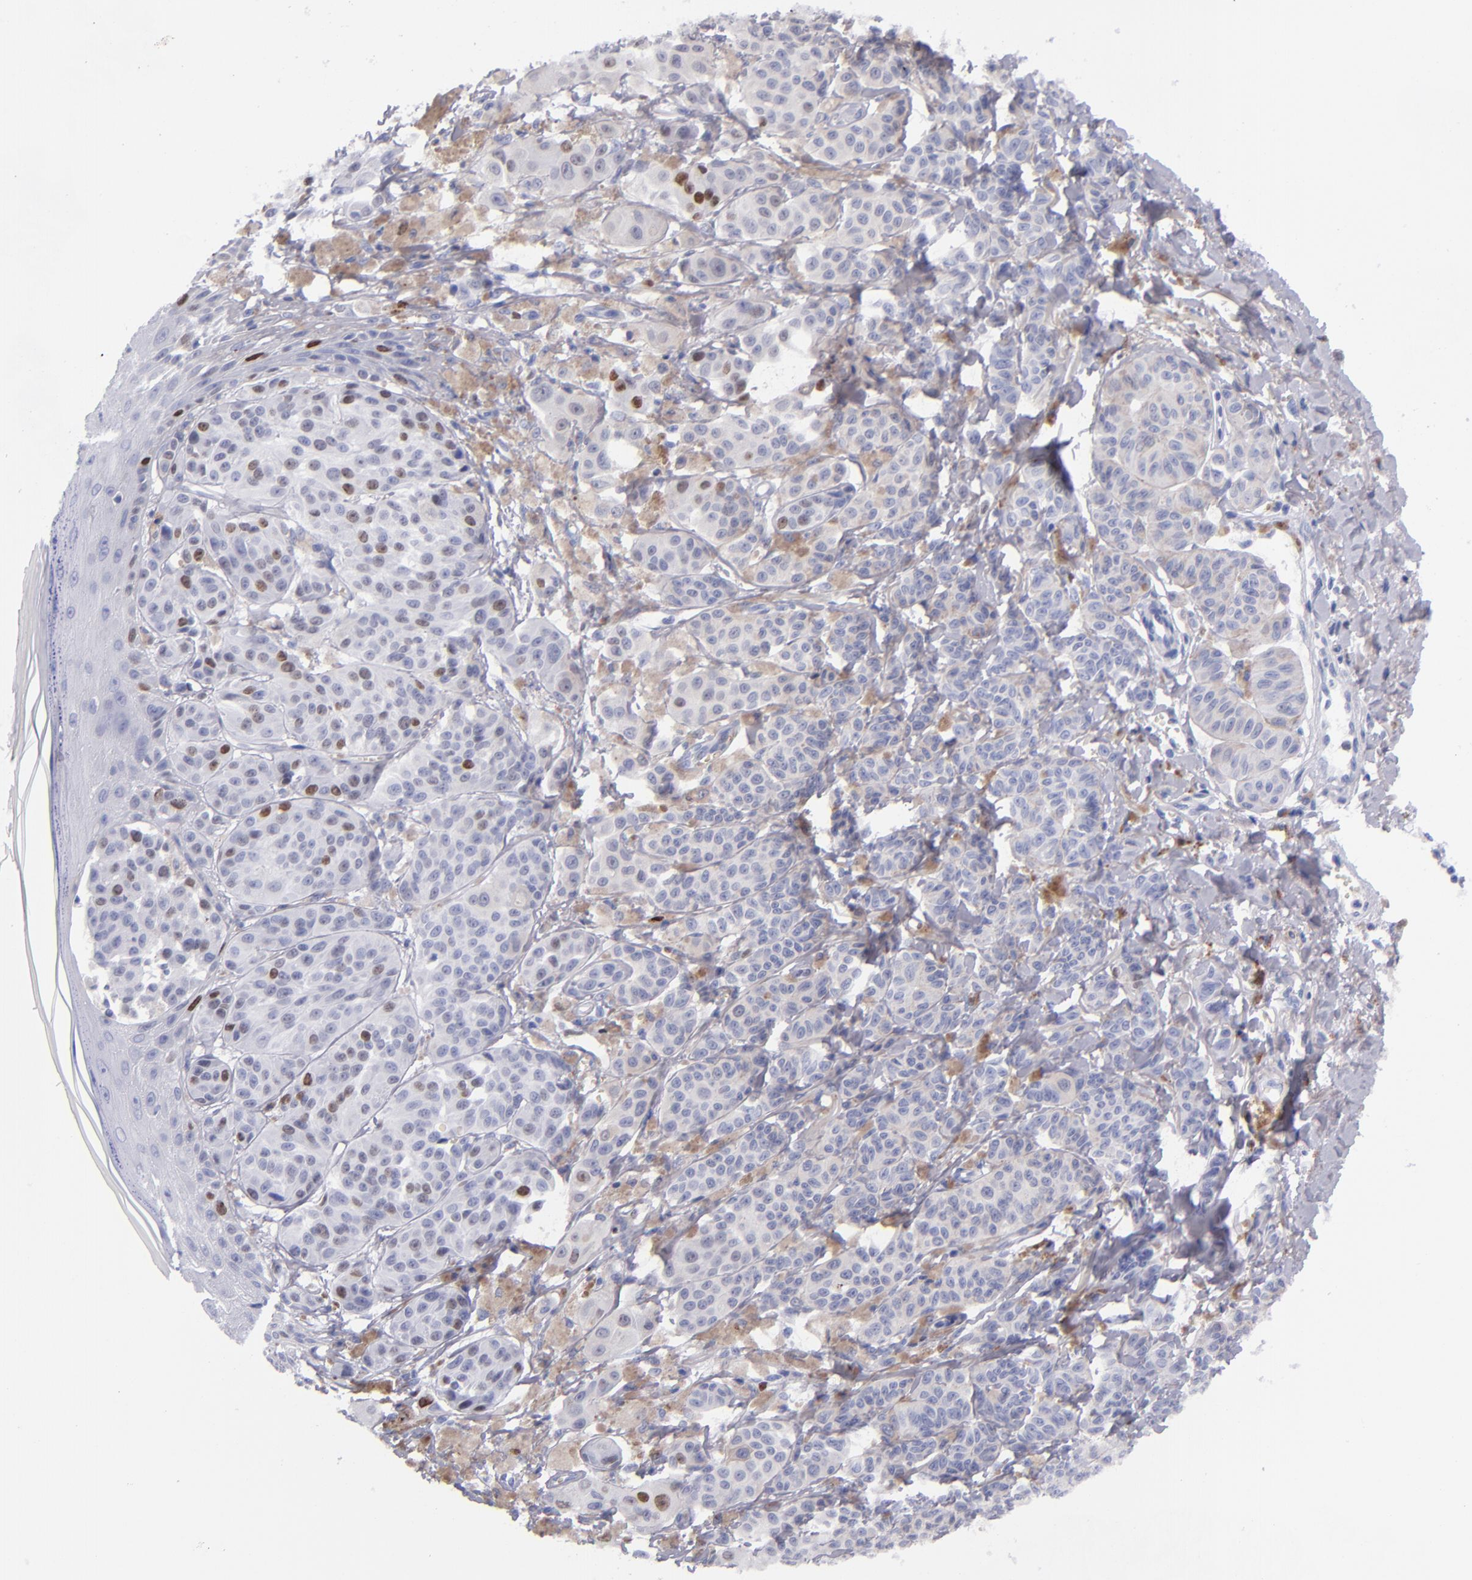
{"staining": {"intensity": "moderate", "quantity": "<25%", "location": "nuclear"}, "tissue": "melanoma", "cell_type": "Tumor cells", "image_type": "cancer", "snomed": [{"axis": "morphology", "description": "Malignant melanoma, NOS"}, {"axis": "topography", "description": "Skin"}], "caption": "Tumor cells display low levels of moderate nuclear positivity in approximately <25% of cells in human malignant melanoma. The staining was performed using DAB to visualize the protein expression in brown, while the nuclei were stained in blue with hematoxylin (Magnification: 20x).", "gene": "MCM7", "patient": {"sex": "female", "age": 77}}